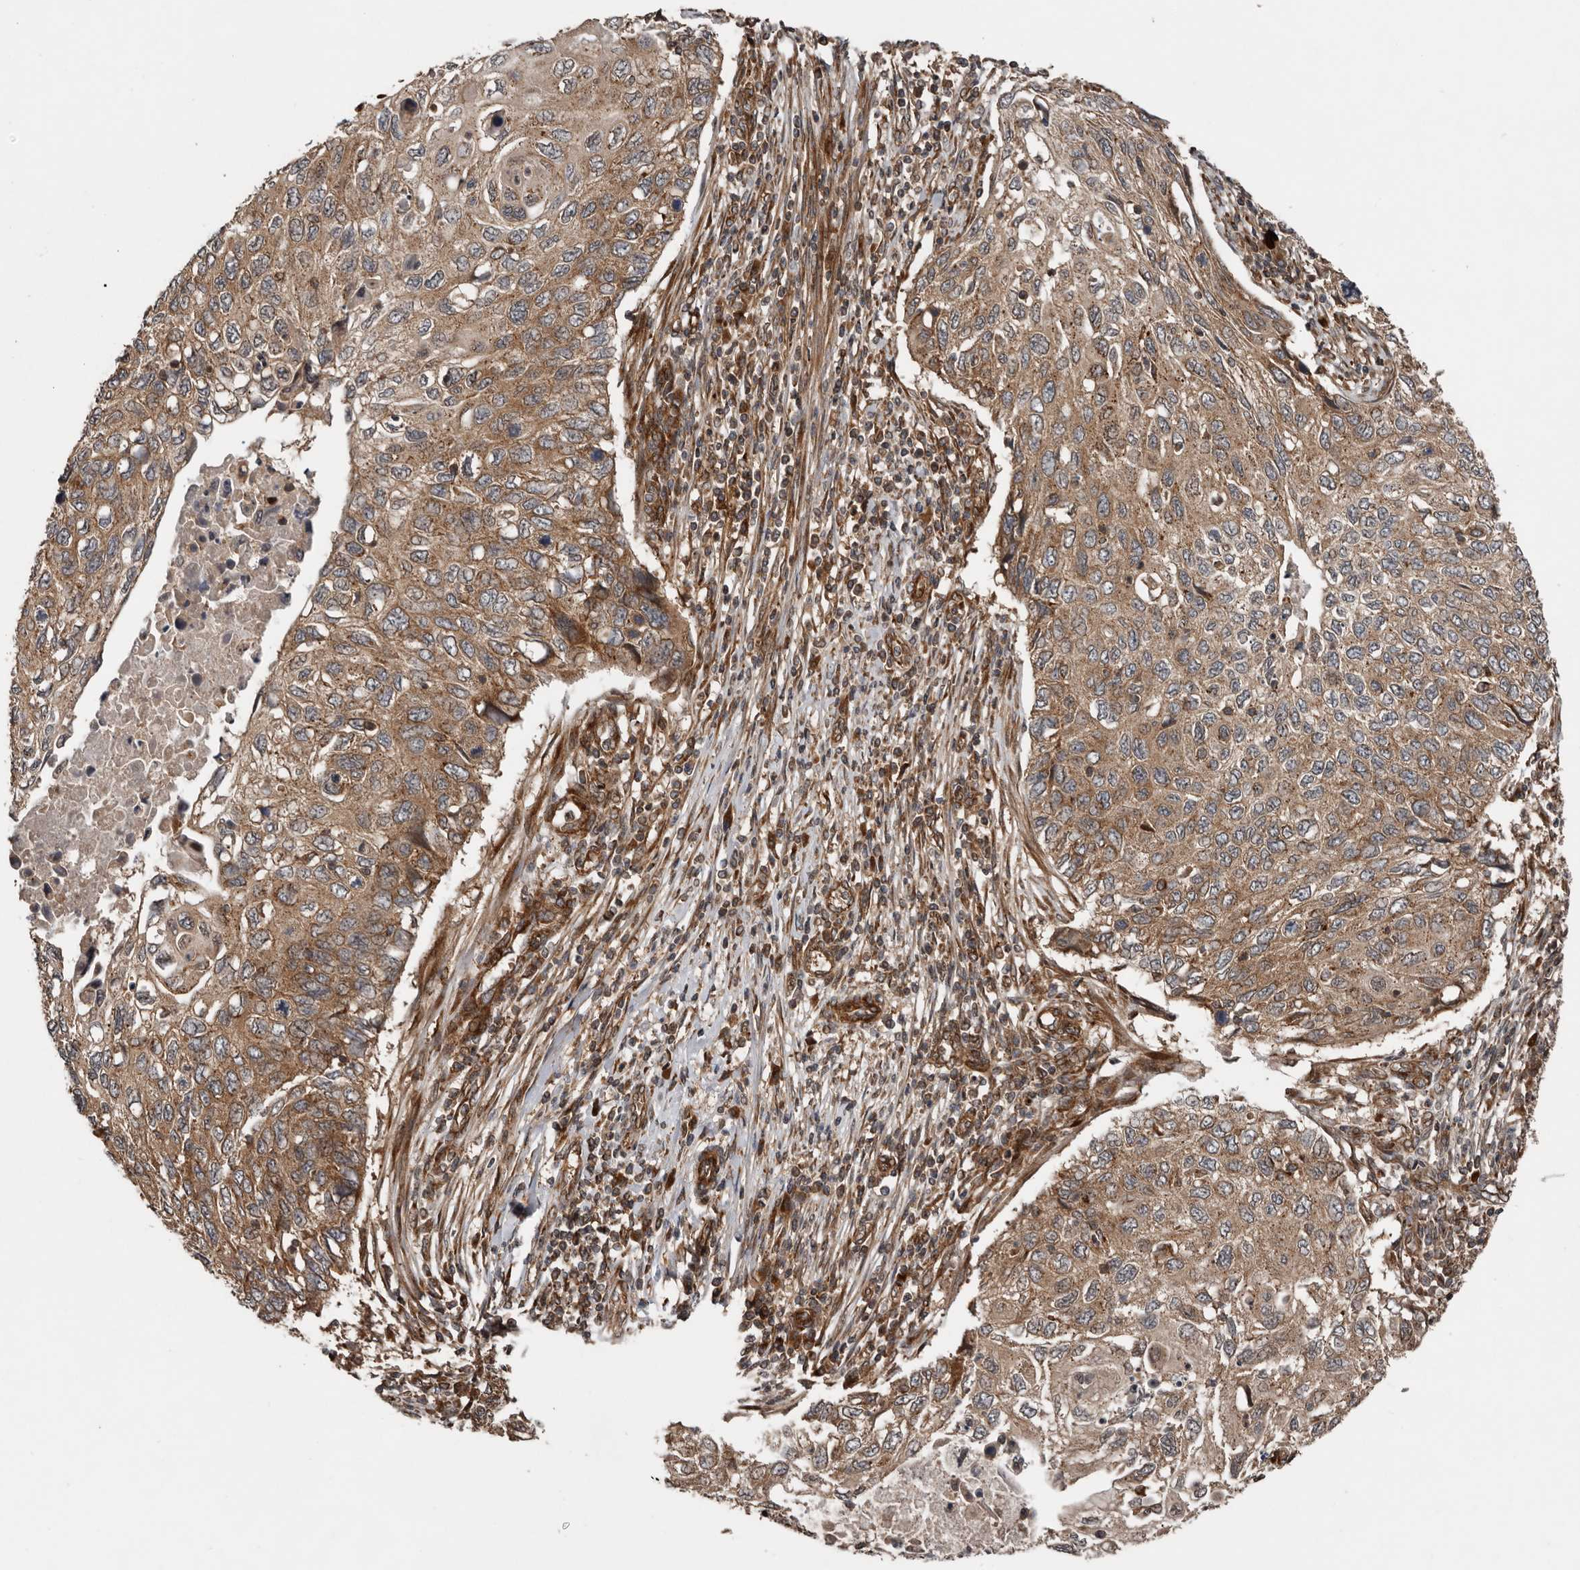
{"staining": {"intensity": "moderate", "quantity": ">75%", "location": "cytoplasmic/membranous"}, "tissue": "cervical cancer", "cell_type": "Tumor cells", "image_type": "cancer", "snomed": [{"axis": "morphology", "description": "Squamous cell carcinoma, NOS"}, {"axis": "topography", "description": "Cervix"}], "caption": "Immunohistochemical staining of cervical cancer exhibits medium levels of moderate cytoplasmic/membranous protein expression in about >75% of tumor cells.", "gene": "CCDC190", "patient": {"sex": "female", "age": 70}}